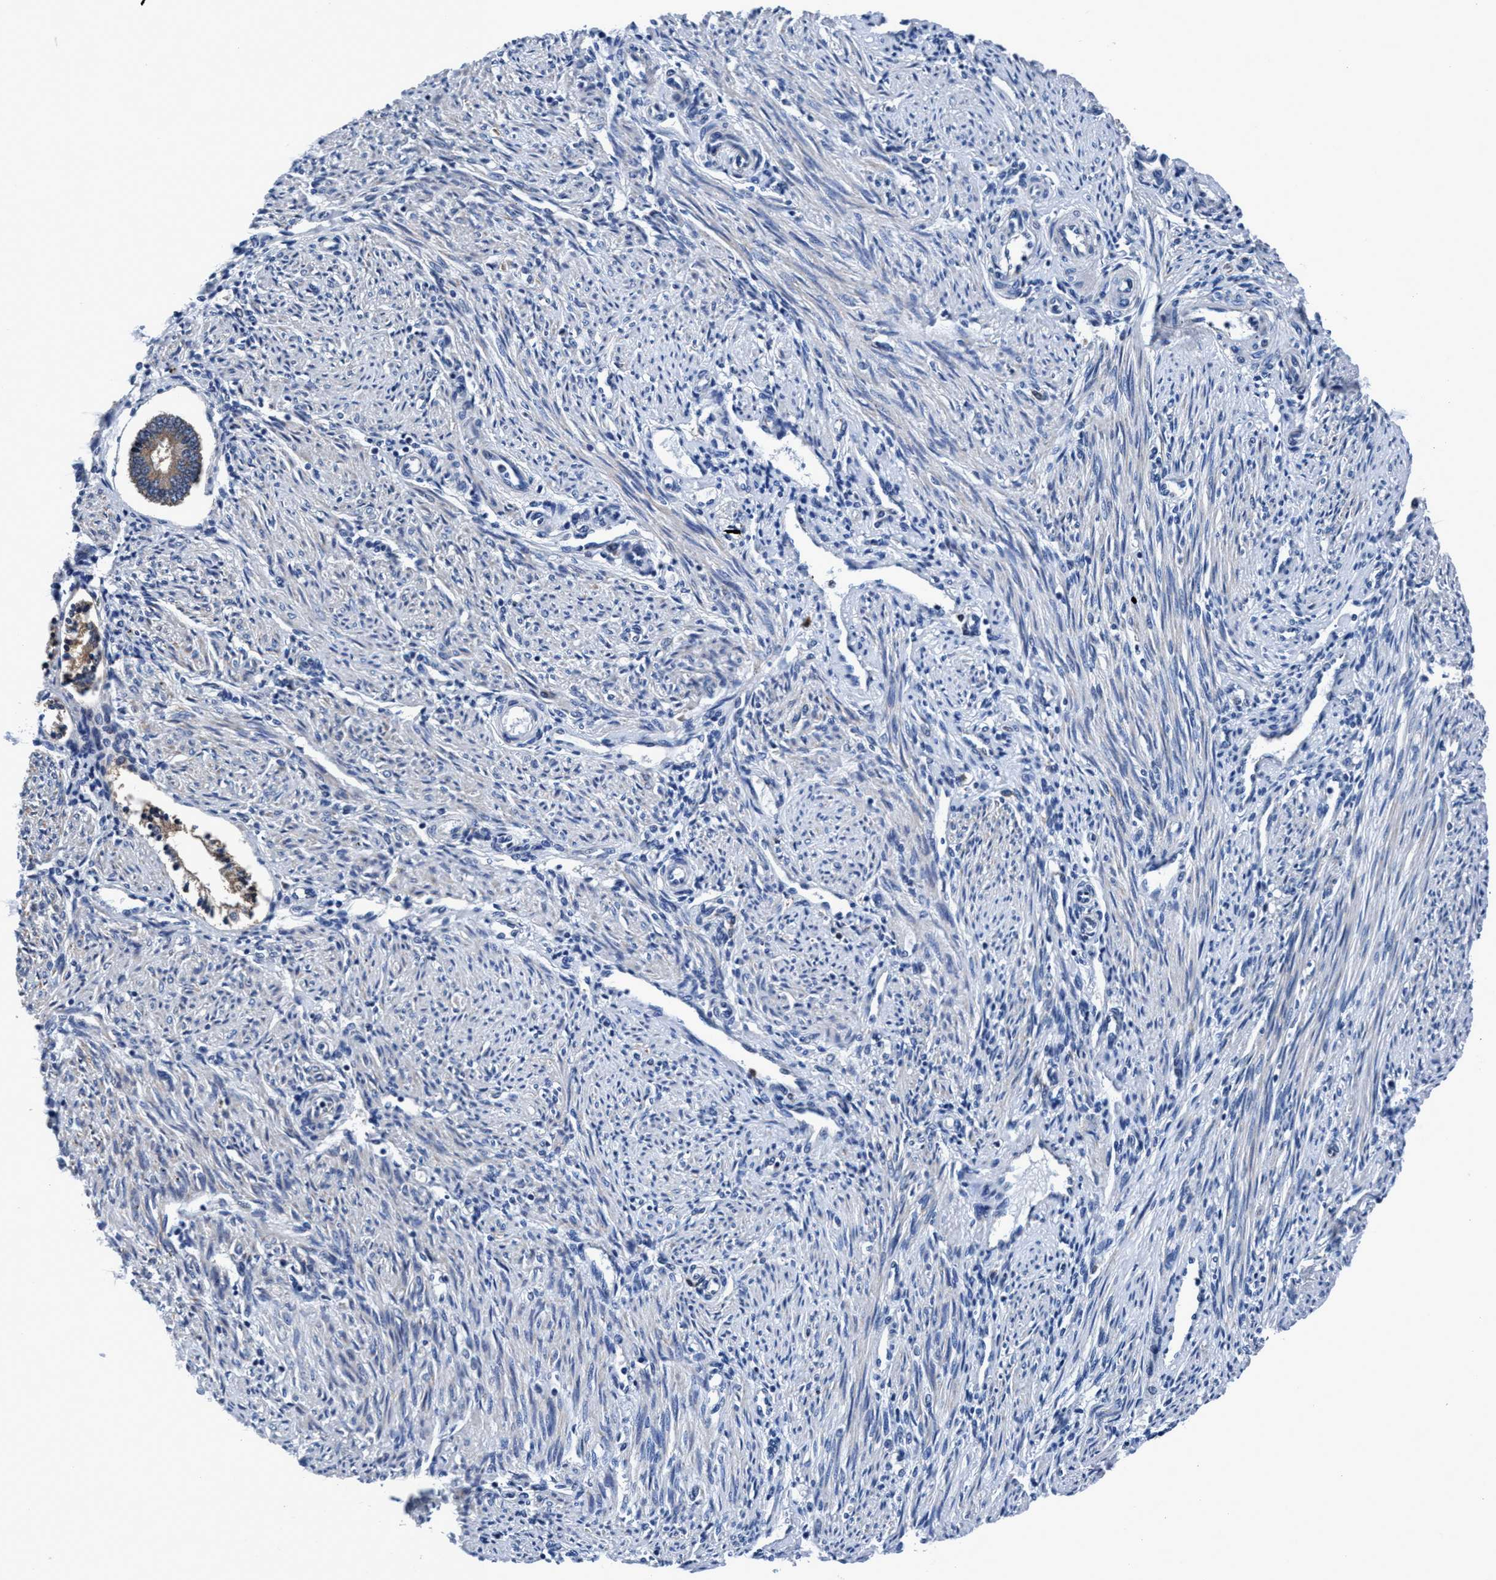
{"staining": {"intensity": "negative", "quantity": "none", "location": "none"}, "tissue": "endometrium", "cell_type": "Cells in endometrial stroma", "image_type": "normal", "snomed": [{"axis": "morphology", "description": "Normal tissue, NOS"}, {"axis": "topography", "description": "Endometrium"}], "caption": "Cells in endometrial stroma show no significant positivity in normal endometrium.", "gene": "TMEM94", "patient": {"sex": "female", "age": 42}}